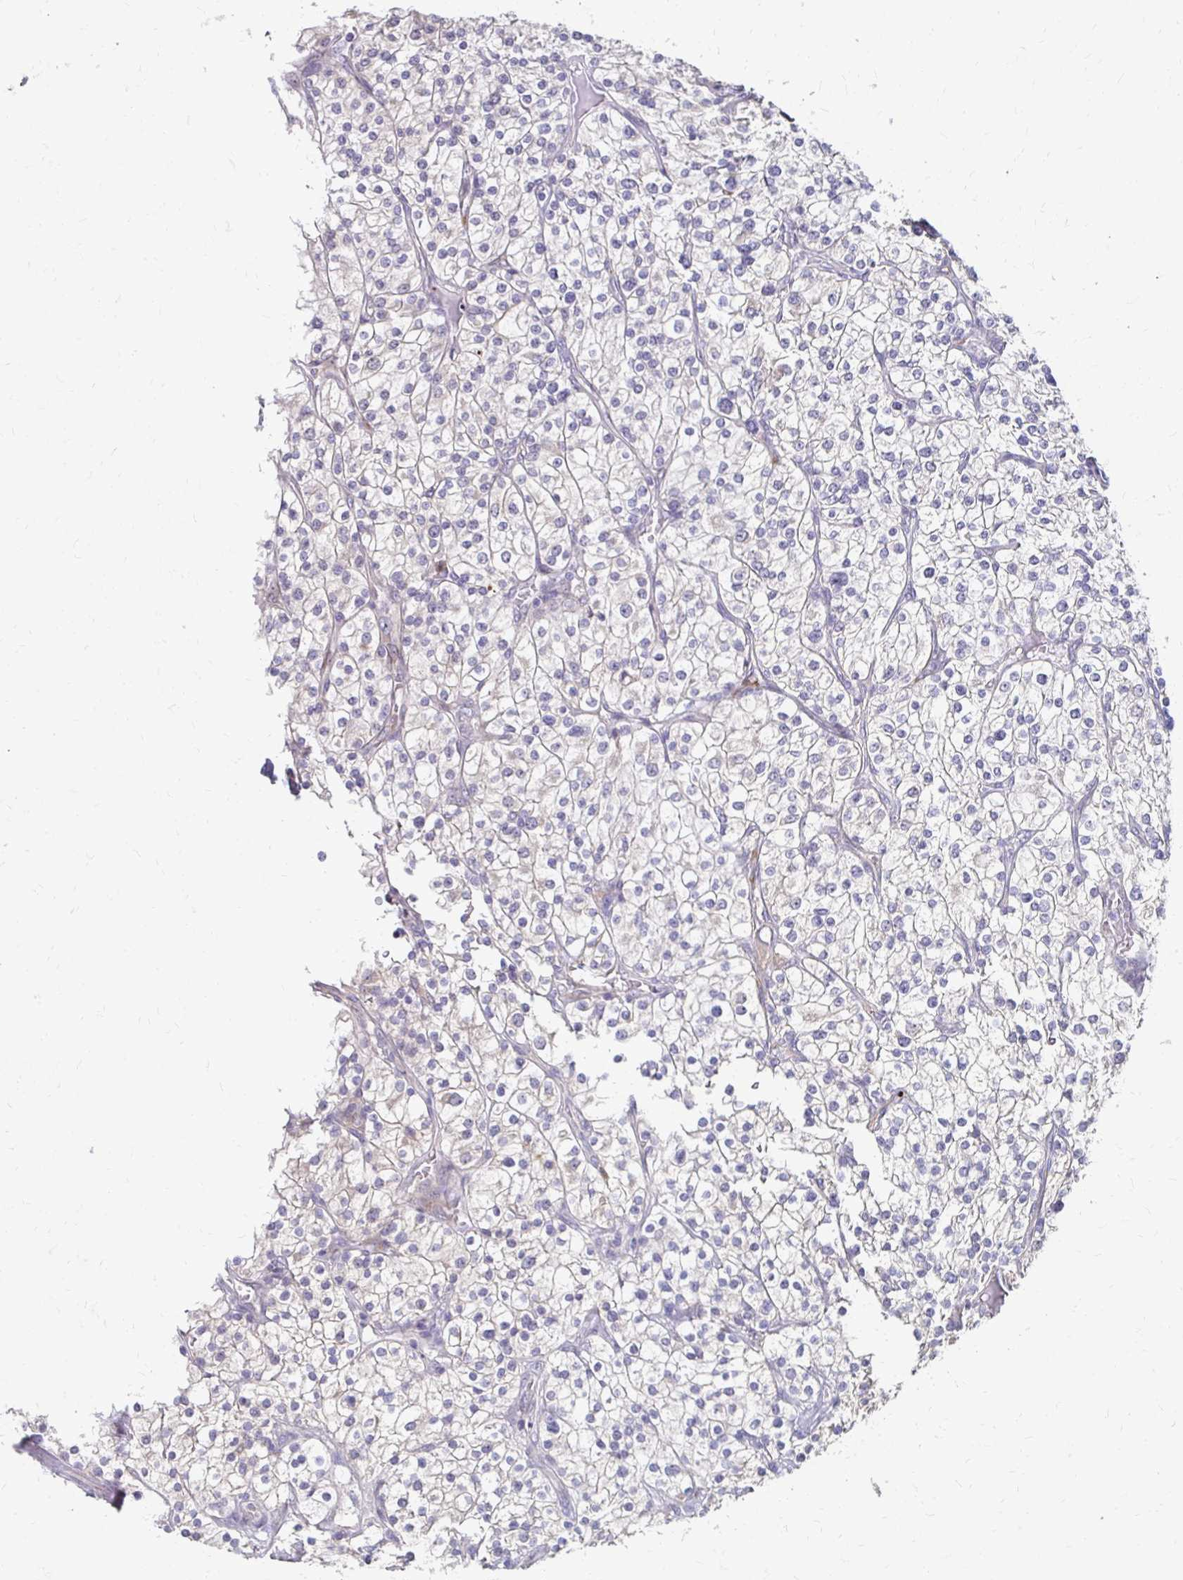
{"staining": {"intensity": "negative", "quantity": "none", "location": "none"}, "tissue": "renal cancer", "cell_type": "Tumor cells", "image_type": "cancer", "snomed": [{"axis": "morphology", "description": "Adenocarcinoma, NOS"}, {"axis": "topography", "description": "Kidney"}], "caption": "Human renal cancer stained for a protein using immunohistochemistry reveals no staining in tumor cells.", "gene": "PADI2", "patient": {"sex": "male", "age": 80}}